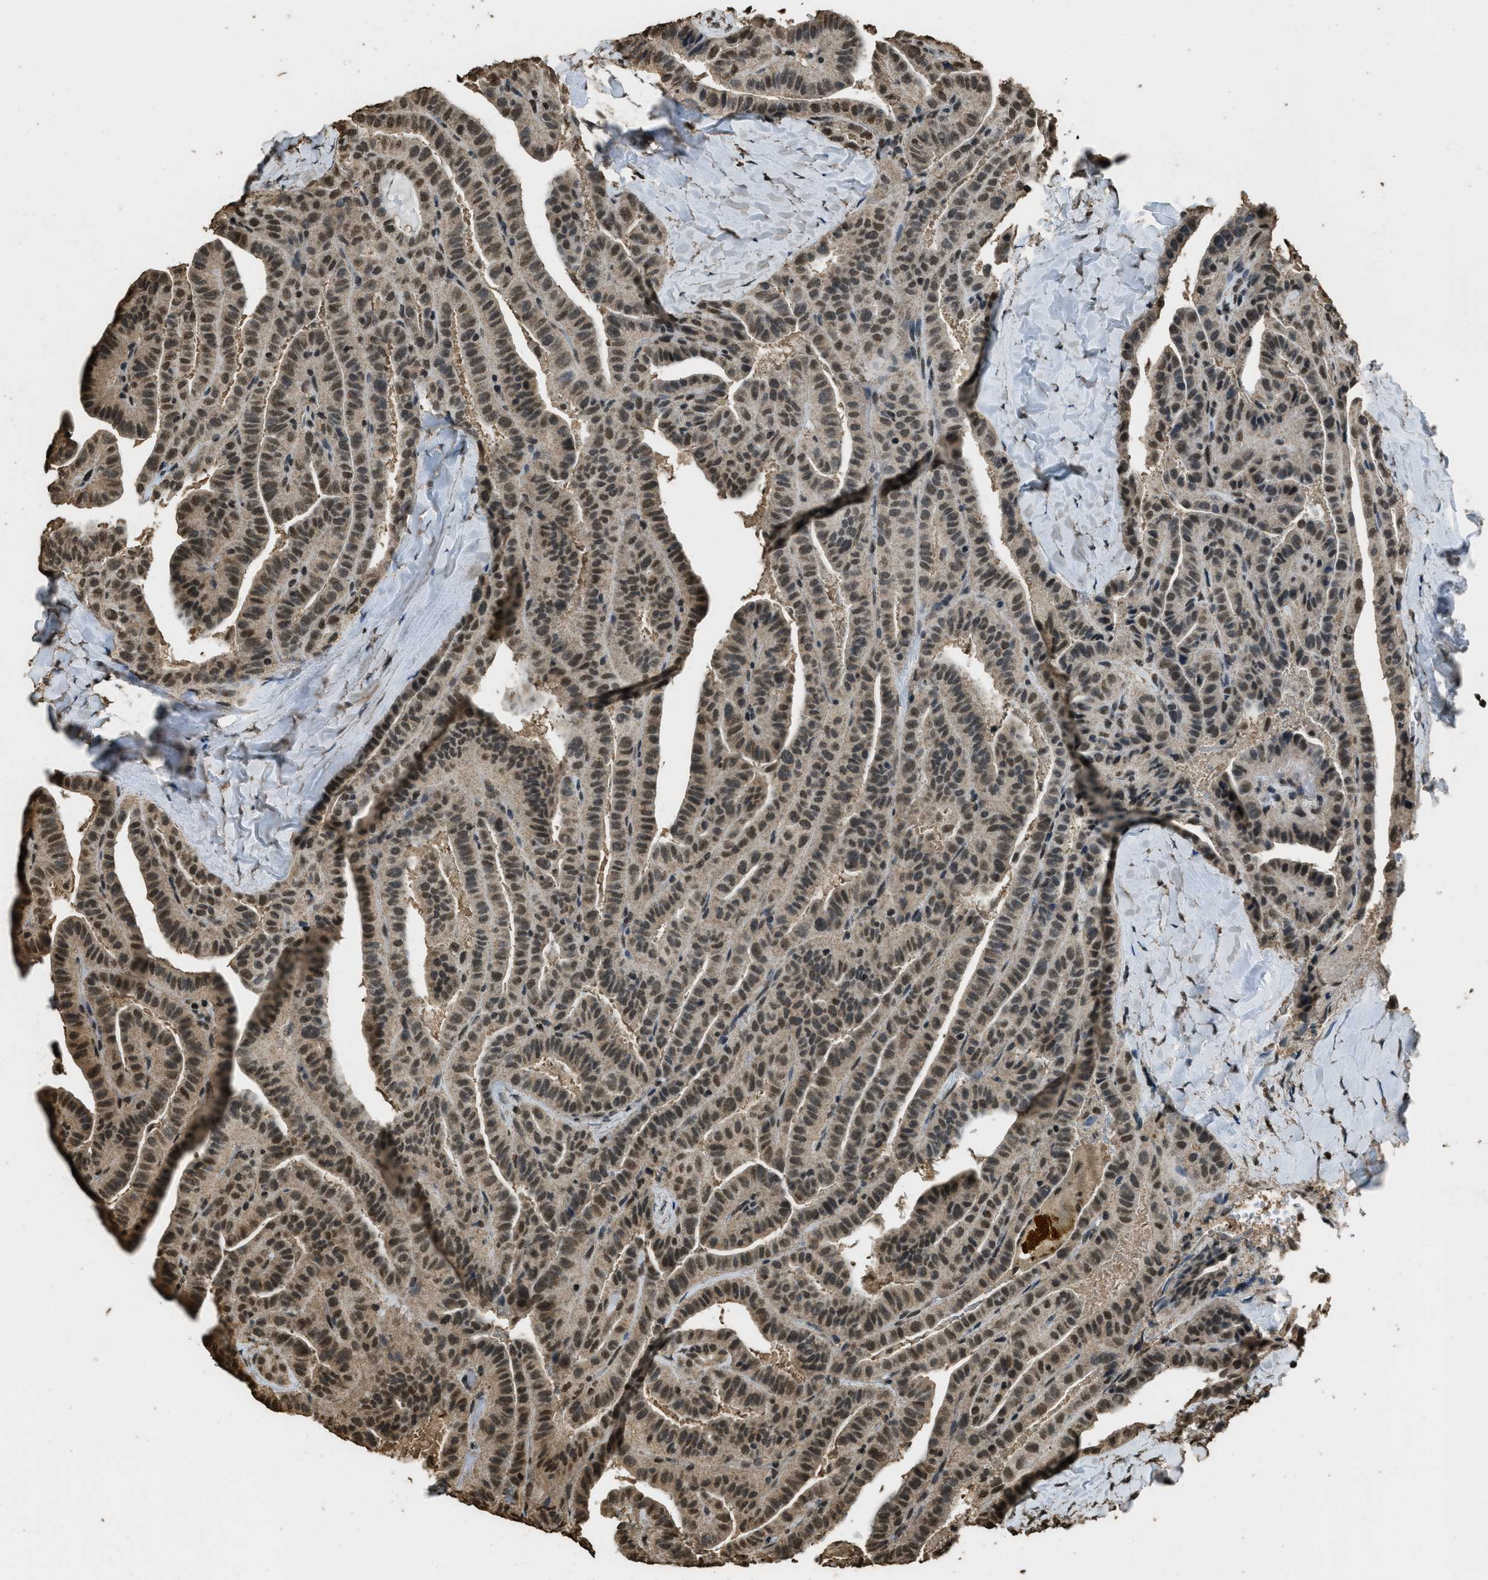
{"staining": {"intensity": "moderate", "quantity": ">75%", "location": "nuclear"}, "tissue": "thyroid cancer", "cell_type": "Tumor cells", "image_type": "cancer", "snomed": [{"axis": "morphology", "description": "Papillary adenocarcinoma, NOS"}, {"axis": "topography", "description": "Thyroid gland"}], "caption": "High-power microscopy captured an IHC histopathology image of papillary adenocarcinoma (thyroid), revealing moderate nuclear positivity in approximately >75% of tumor cells.", "gene": "MYB", "patient": {"sex": "male", "age": 77}}